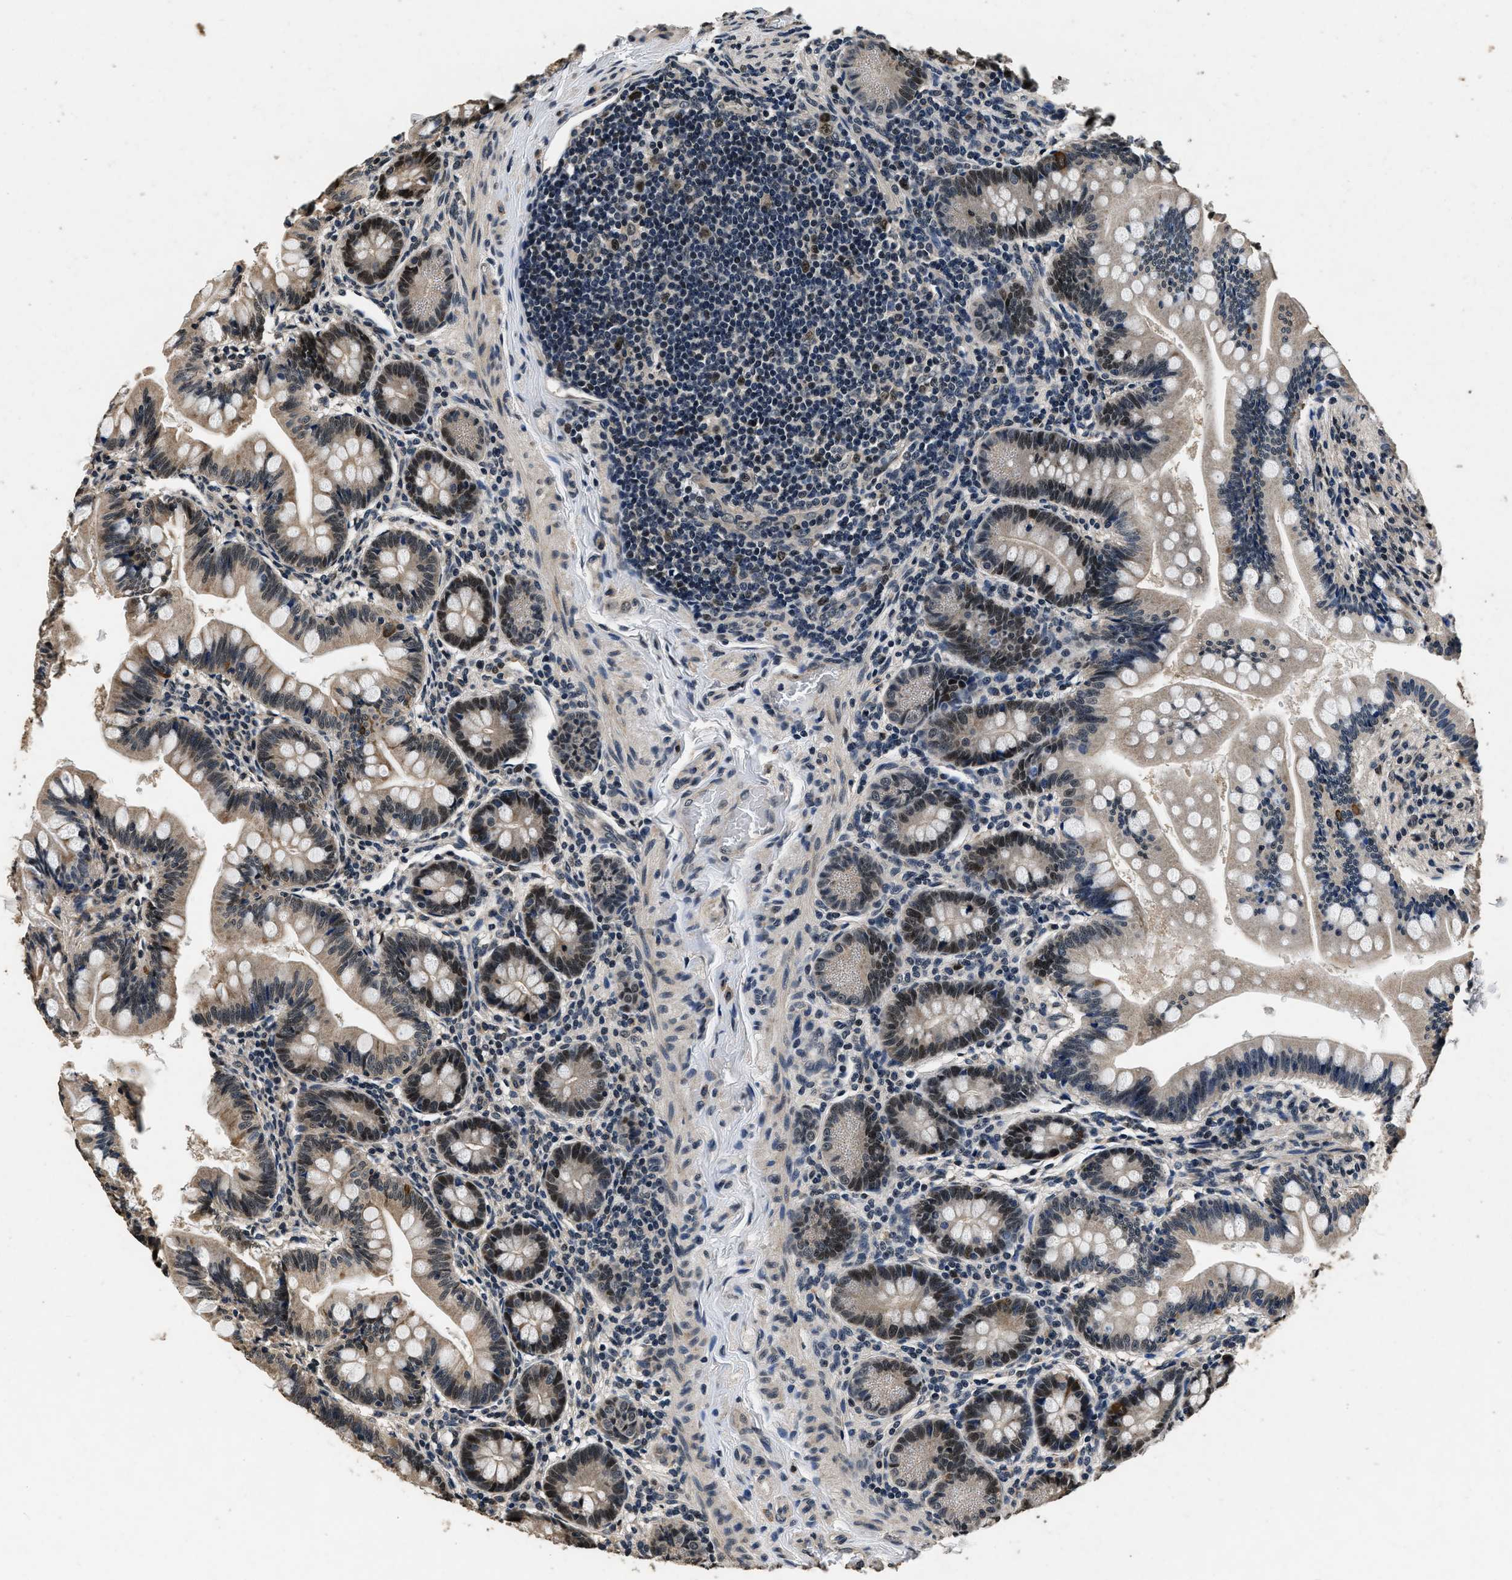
{"staining": {"intensity": "strong", "quantity": "25%-75%", "location": "cytoplasmic/membranous,nuclear"}, "tissue": "small intestine", "cell_type": "Glandular cells", "image_type": "normal", "snomed": [{"axis": "morphology", "description": "Normal tissue, NOS"}, {"axis": "topography", "description": "Small intestine"}], "caption": "DAB immunohistochemical staining of unremarkable human small intestine shows strong cytoplasmic/membranous,nuclear protein expression in about 25%-75% of glandular cells. The protein is stained brown, and the nuclei are stained in blue (DAB IHC with brightfield microscopy, high magnification).", "gene": "CSTF1", "patient": {"sex": "male", "age": 7}}